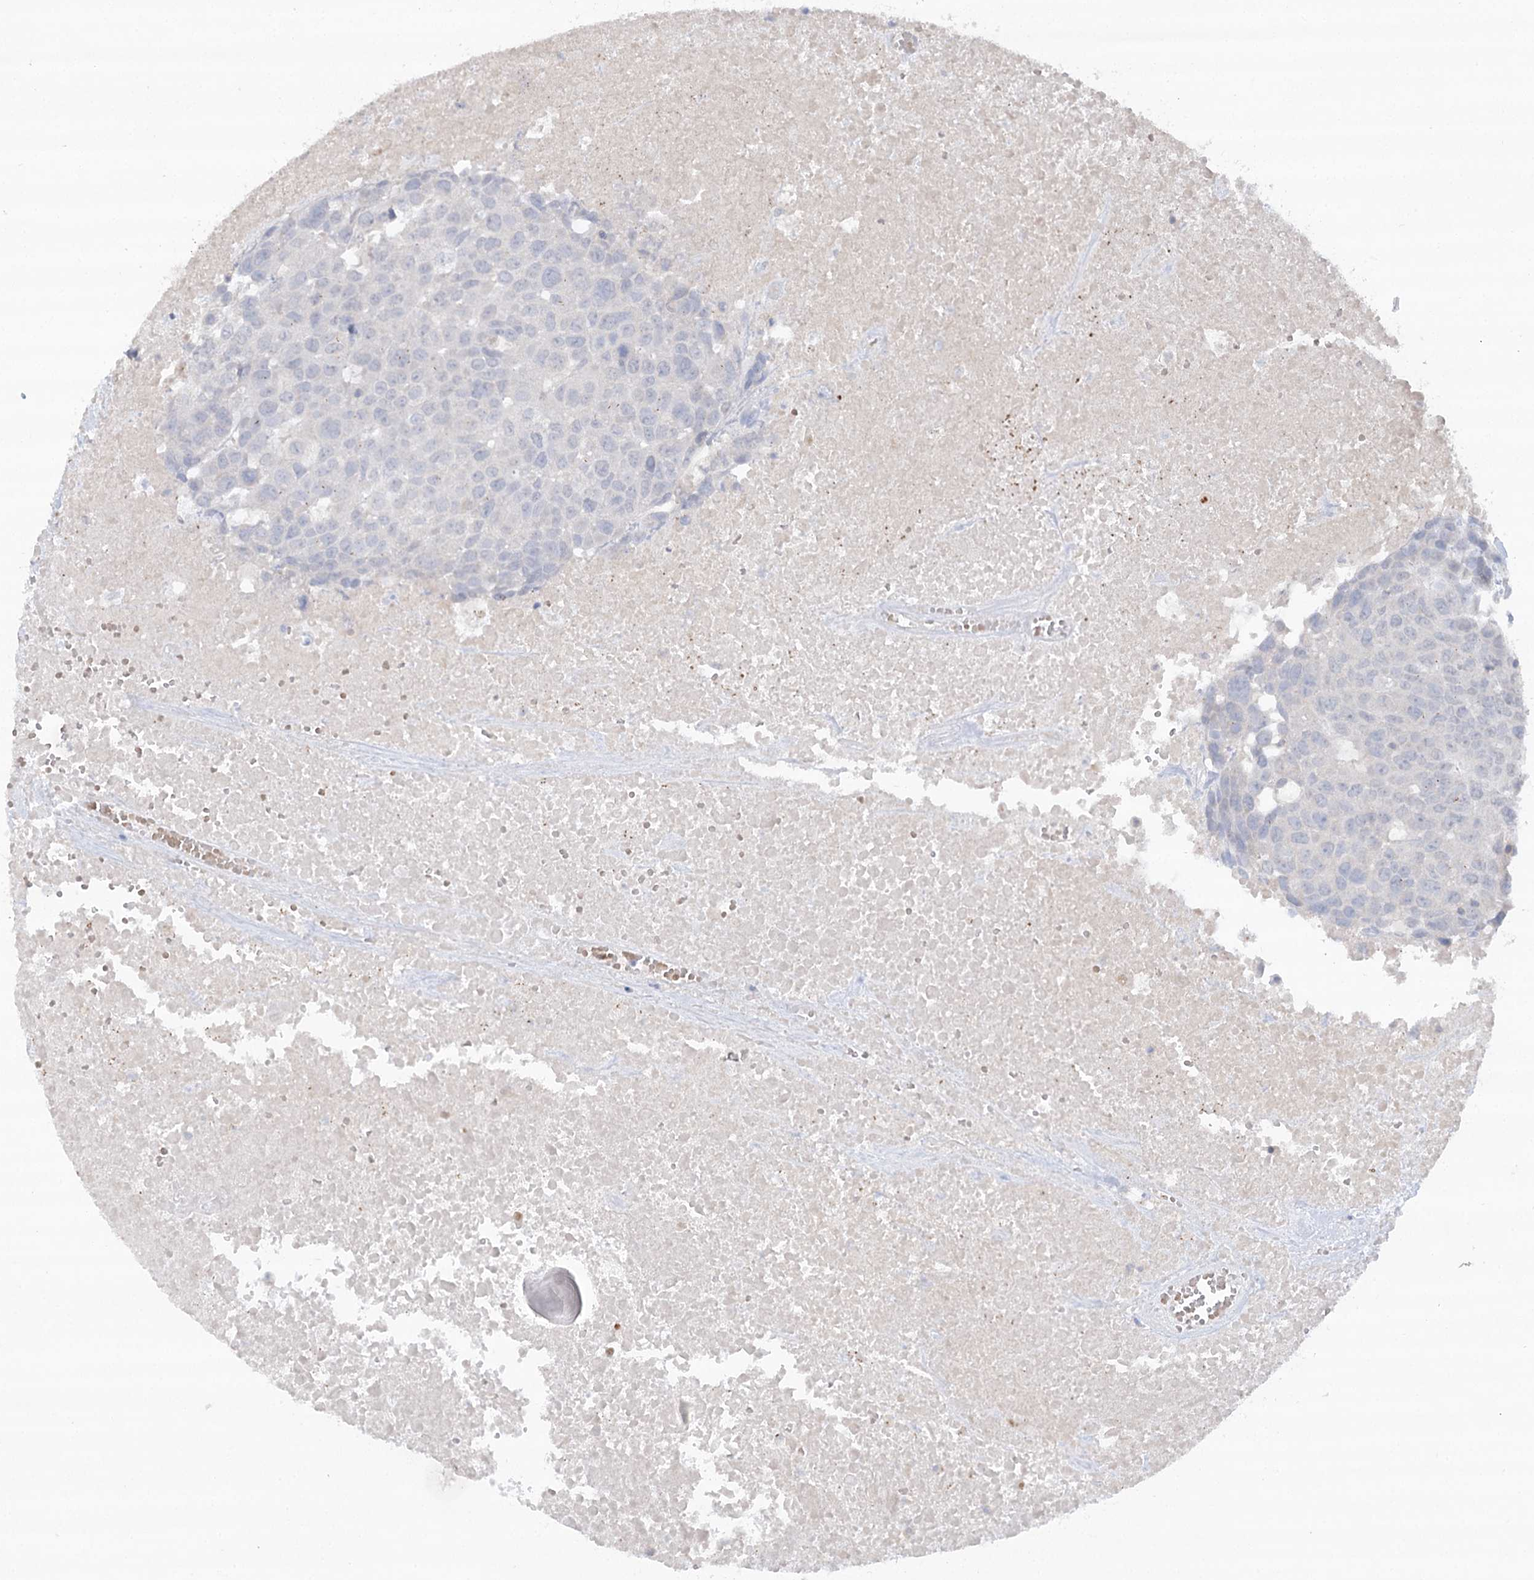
{"staining": {"intensity": "negative", "quantity": "none", "location": "none"}, "tissue": "head and neck cancer", "cell_type": "Tumor cells", "image_type": "cancer", "snomed": [{"axis": "morphology", "description": "Squamous cell carcinoma, NOS"}, {"axis": "topography", "description": "Head-Neck"}], "caption": "Tumor cells show no significant protein expression in head and neck cancer.", "gene": "TRAF3IP1", "patient": {"sex": "male", "age": 66}}